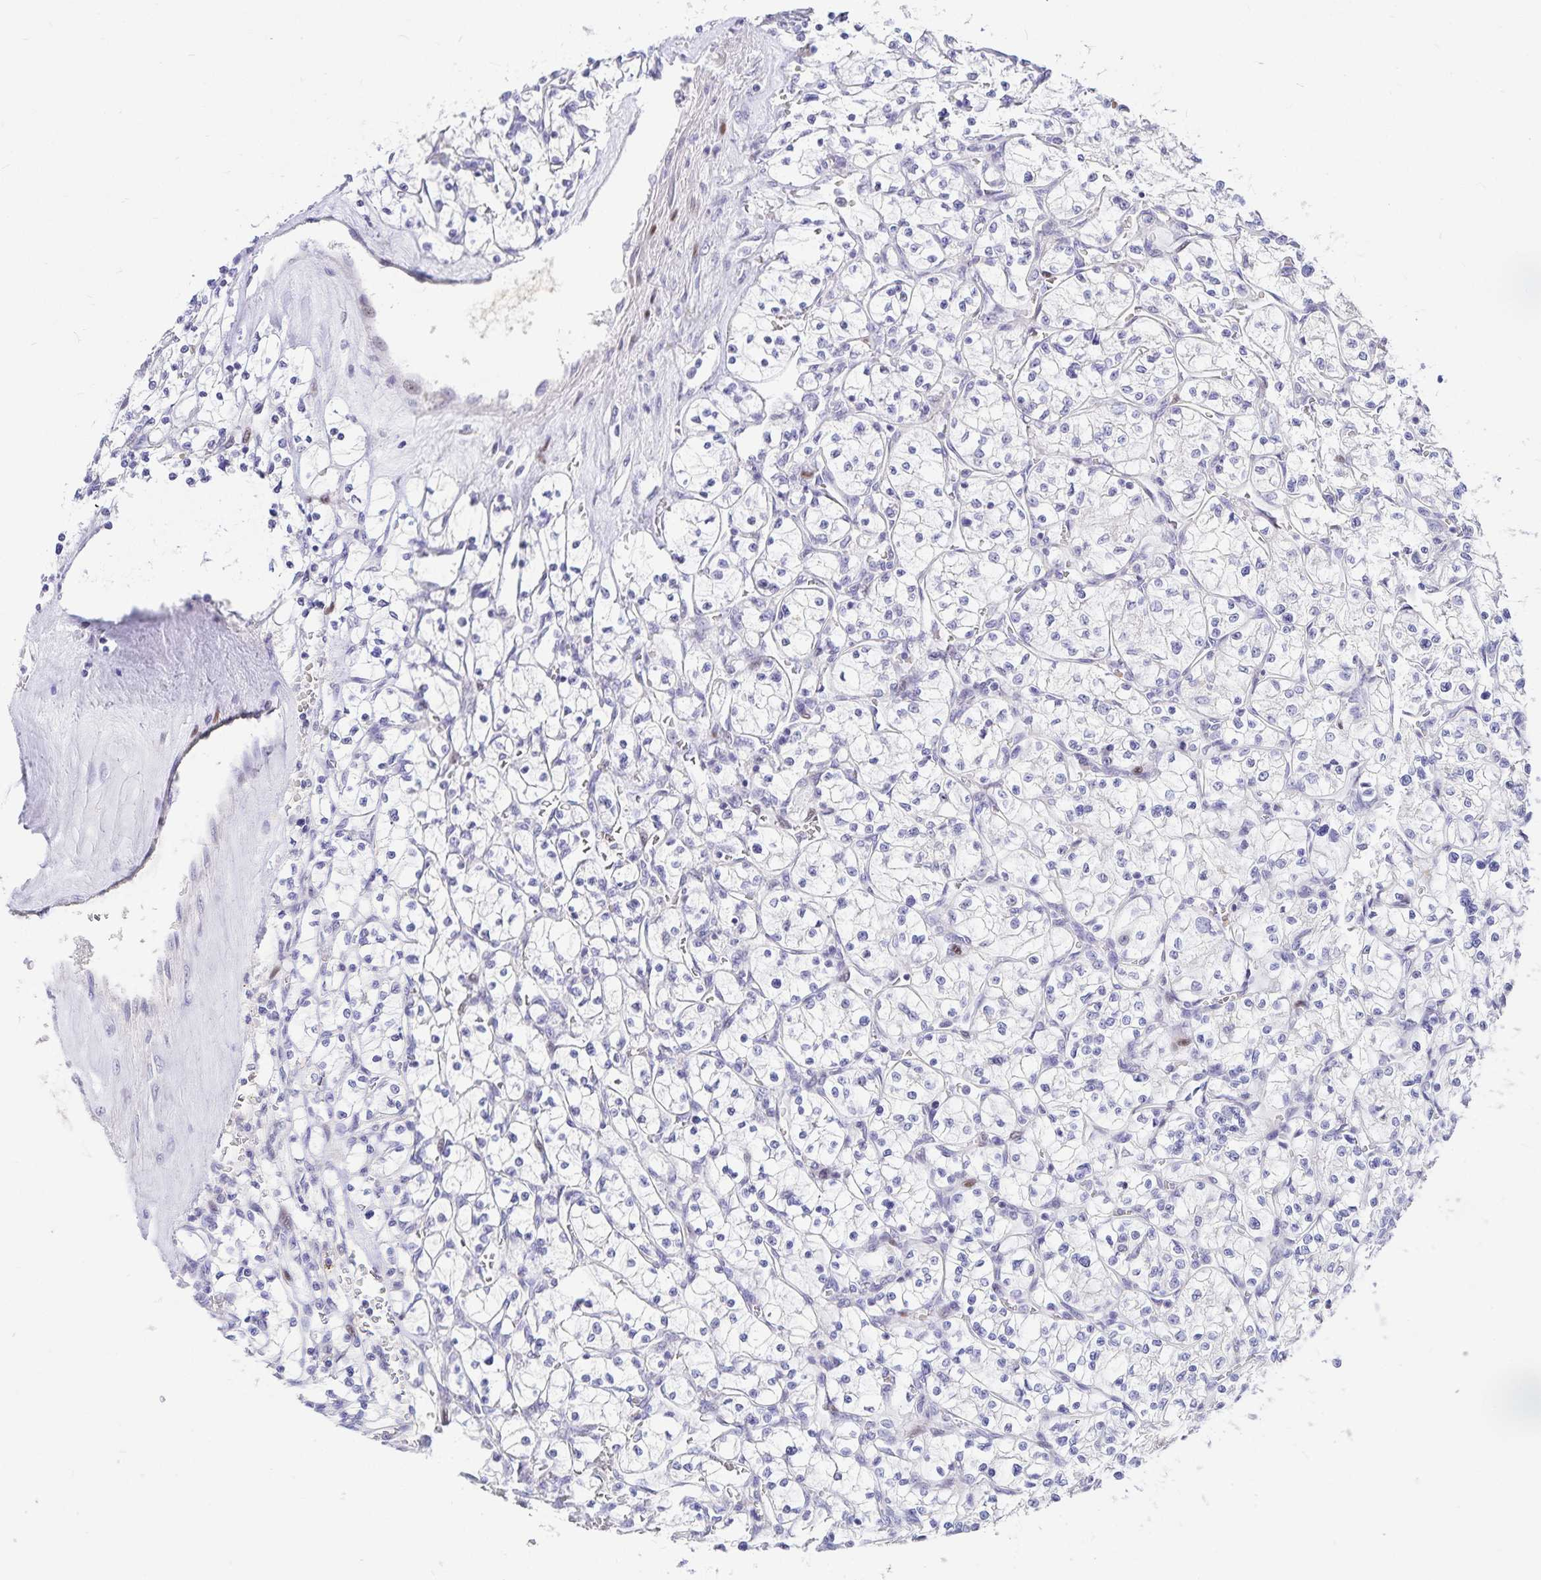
{"staining": {"intensity": "negative", "quantity": "none", "location": "none"}, "tissue": "renal cancer", "cell_type": "Tumor cells", "image_type": "cancer", "snomed": [{"axis": "morphology", "description": "Adenocarcinoma, NOS"}, {"axis": "topography", "description": "Kidney"}], "caption": "Immunohistochemical staining of human renal adenocarcinoma shows no significant expression in tumor cells.", "gene": "KBTBD13", "patient": {"sex": "female", "age": 64}}